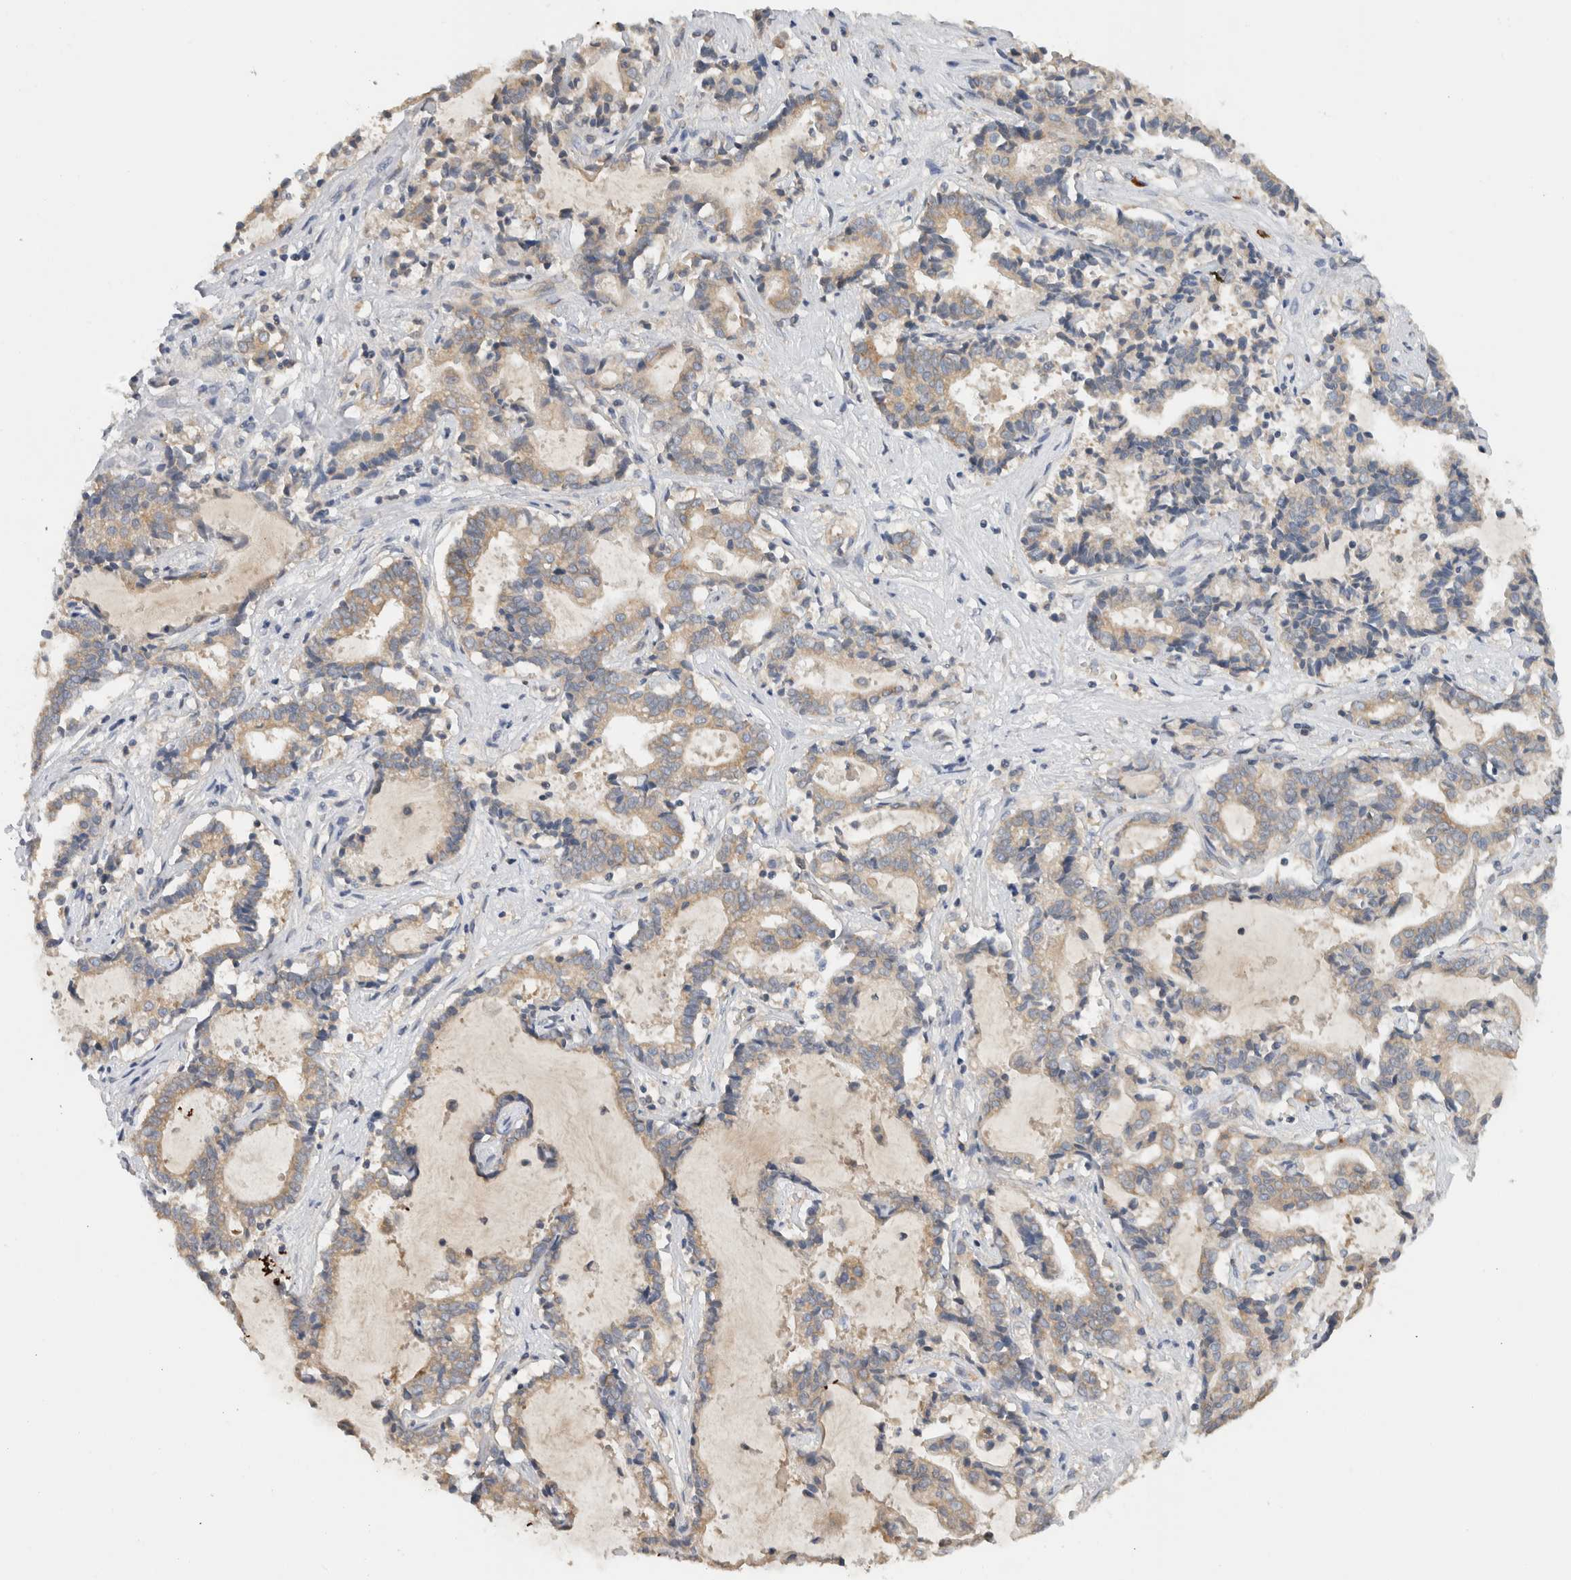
{"staining": {"intensity": "weak", "quantity": ">75%", "location": "cytoplasmic/membranous"}, "tissue": "liver cancer", "cell_type": "Tumor cells", "image_type": "cancer", "snomed": [{"axis": "morphology", "description": "Cholangiocarcinoma"}, {"axis": "topography", "description": "Liver"}], "caption": "Tumor cells reveal low levels of weak cytoplasmic/membranous positivity in about >75% of cells in human liver cancer (cholangiocarcinoma).", "gene": "PUM1", "patient": {"sex": "male", "age": 57}}